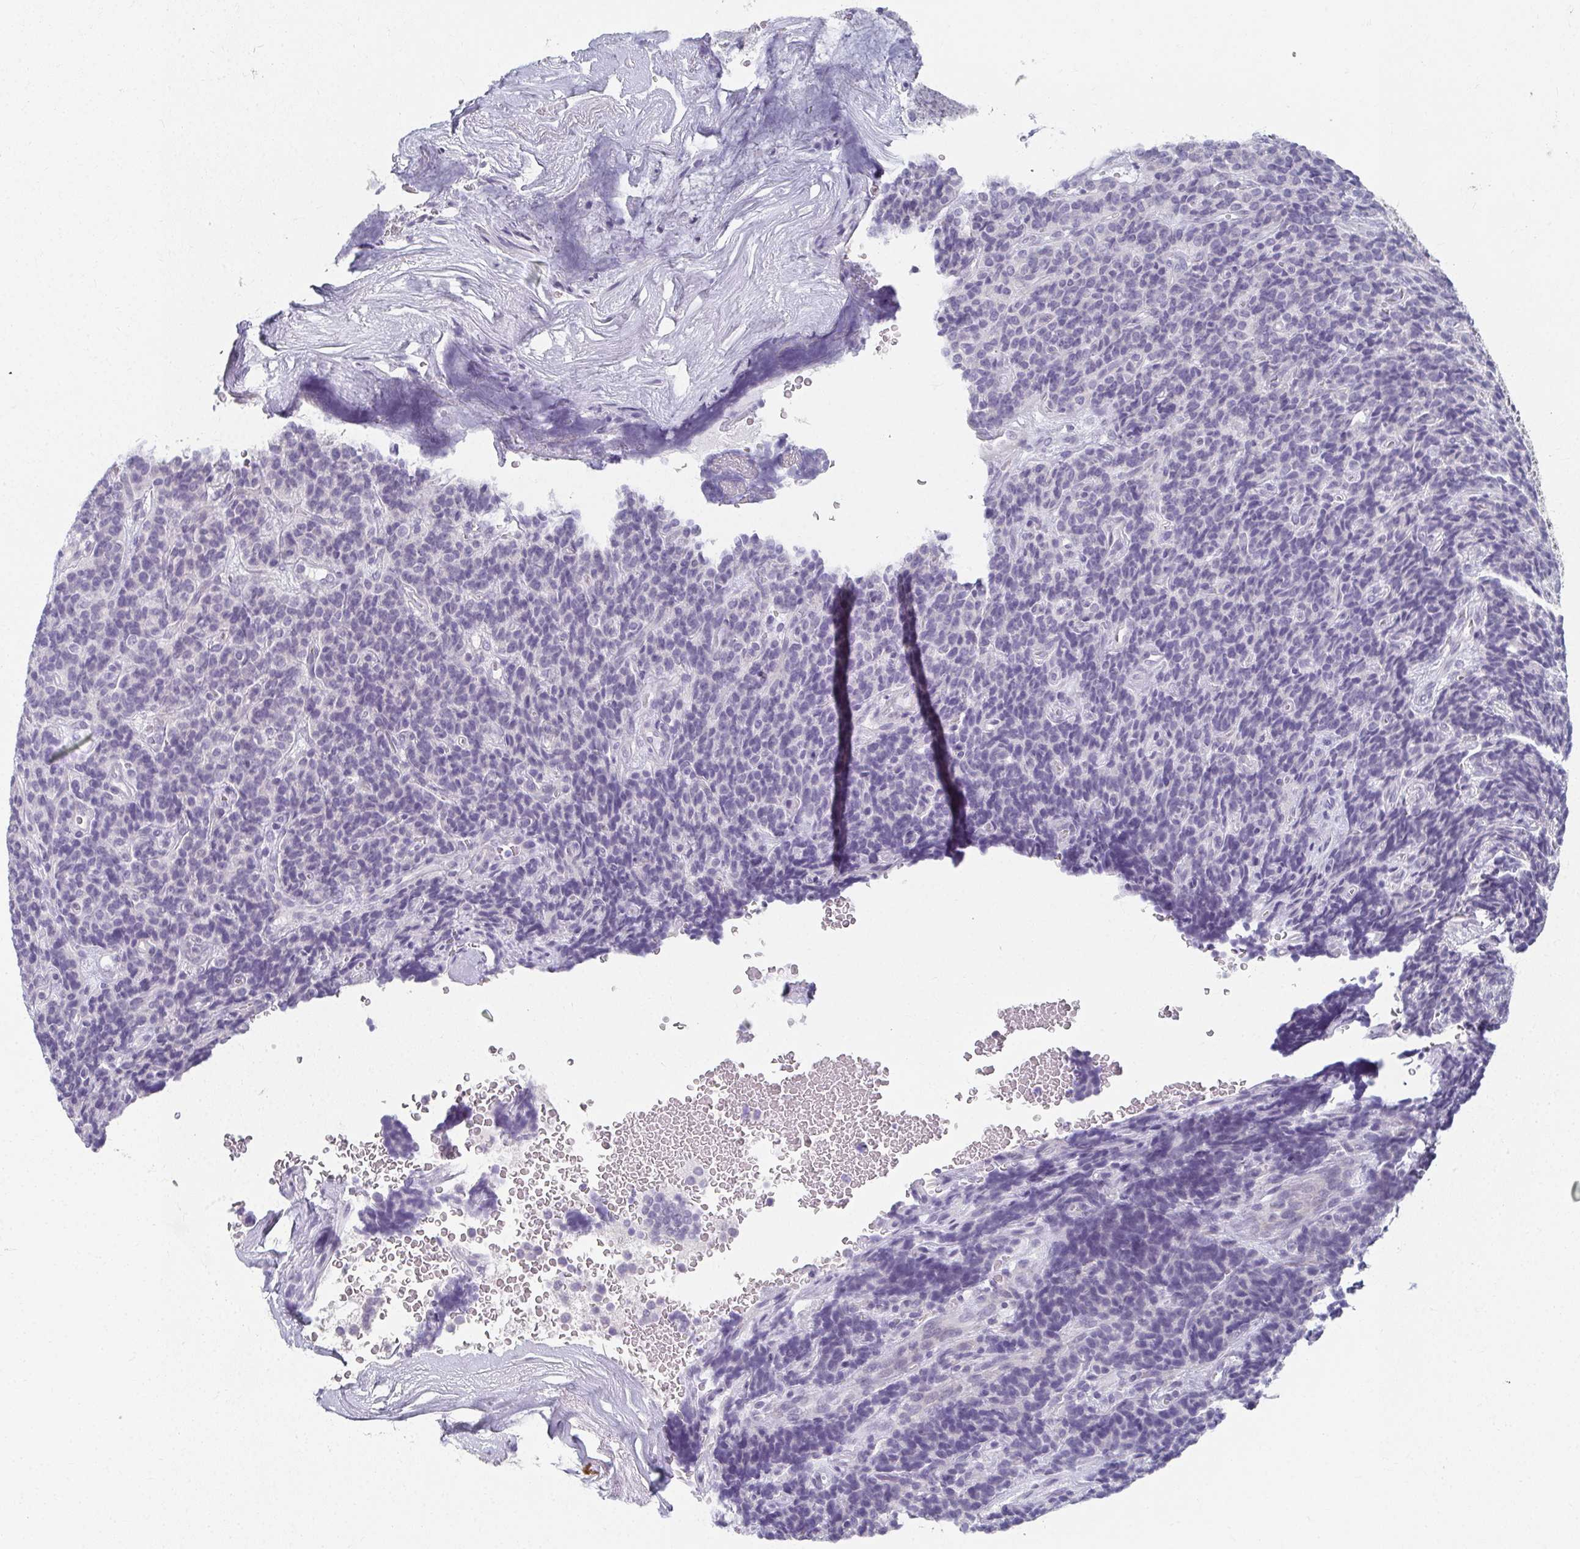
{"staining": {"intensity": "negative", "quantity": "none", "location": "none"}, "tissue": "carcinoid", "cell_type": "Tumor cells", "image_type": "cancer", "snomed": [{"axis": "morphology", "description": "Carcinoid, malignant, NOS"}, {"axis": "topography", "description": "Pancreas"}], "caption": "This is an immunohistochemistry (IHC) image of carcinoid (malignant). There is no positivity in tumor cells.", "gene": "CAMKV", "patient": {"sex": "male", "age": 36}}